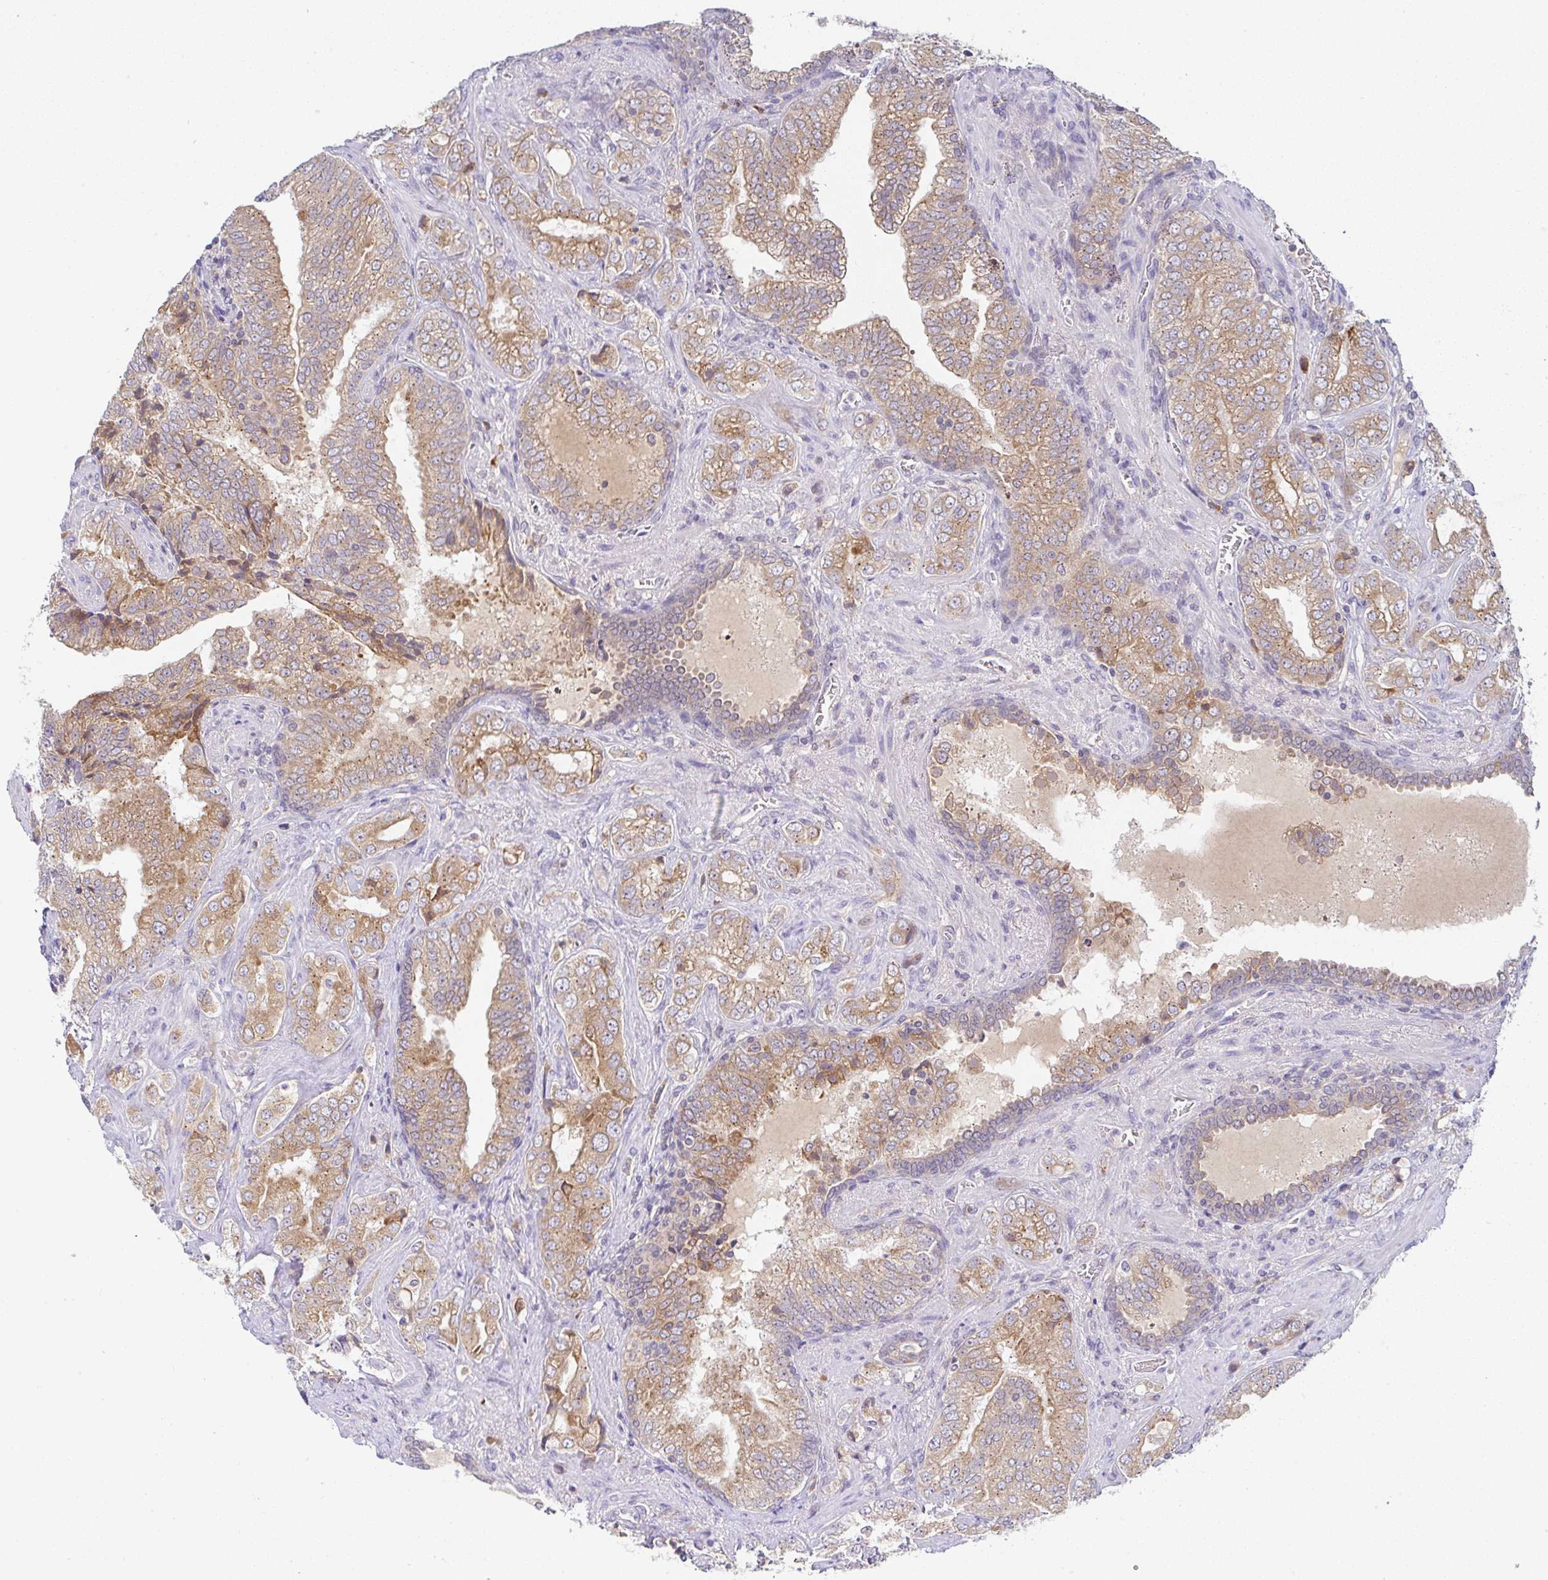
{"staining": {"intensity": "moderate", "quantity": "<25%", "location": "cytoplasmic/membranous"}, "tissue": "prostate cancer", "cell_type": "Tumor cells", "image_type": "cancer", "snomed": [{"axis": "morphology", "description": "Adenocarcinoma, High grade"}, {"axis": "topography", "description": "Prostate"}], "caption": "Prostate cancer tissue reveals moderate cytoplasmic/membranous positivity in approximately <25% of tumor cells (Brightfield microscopy of DAB IHC at high magnification).", "gene": "DERL2", "patient": {"sex": "male", "age": 67}}